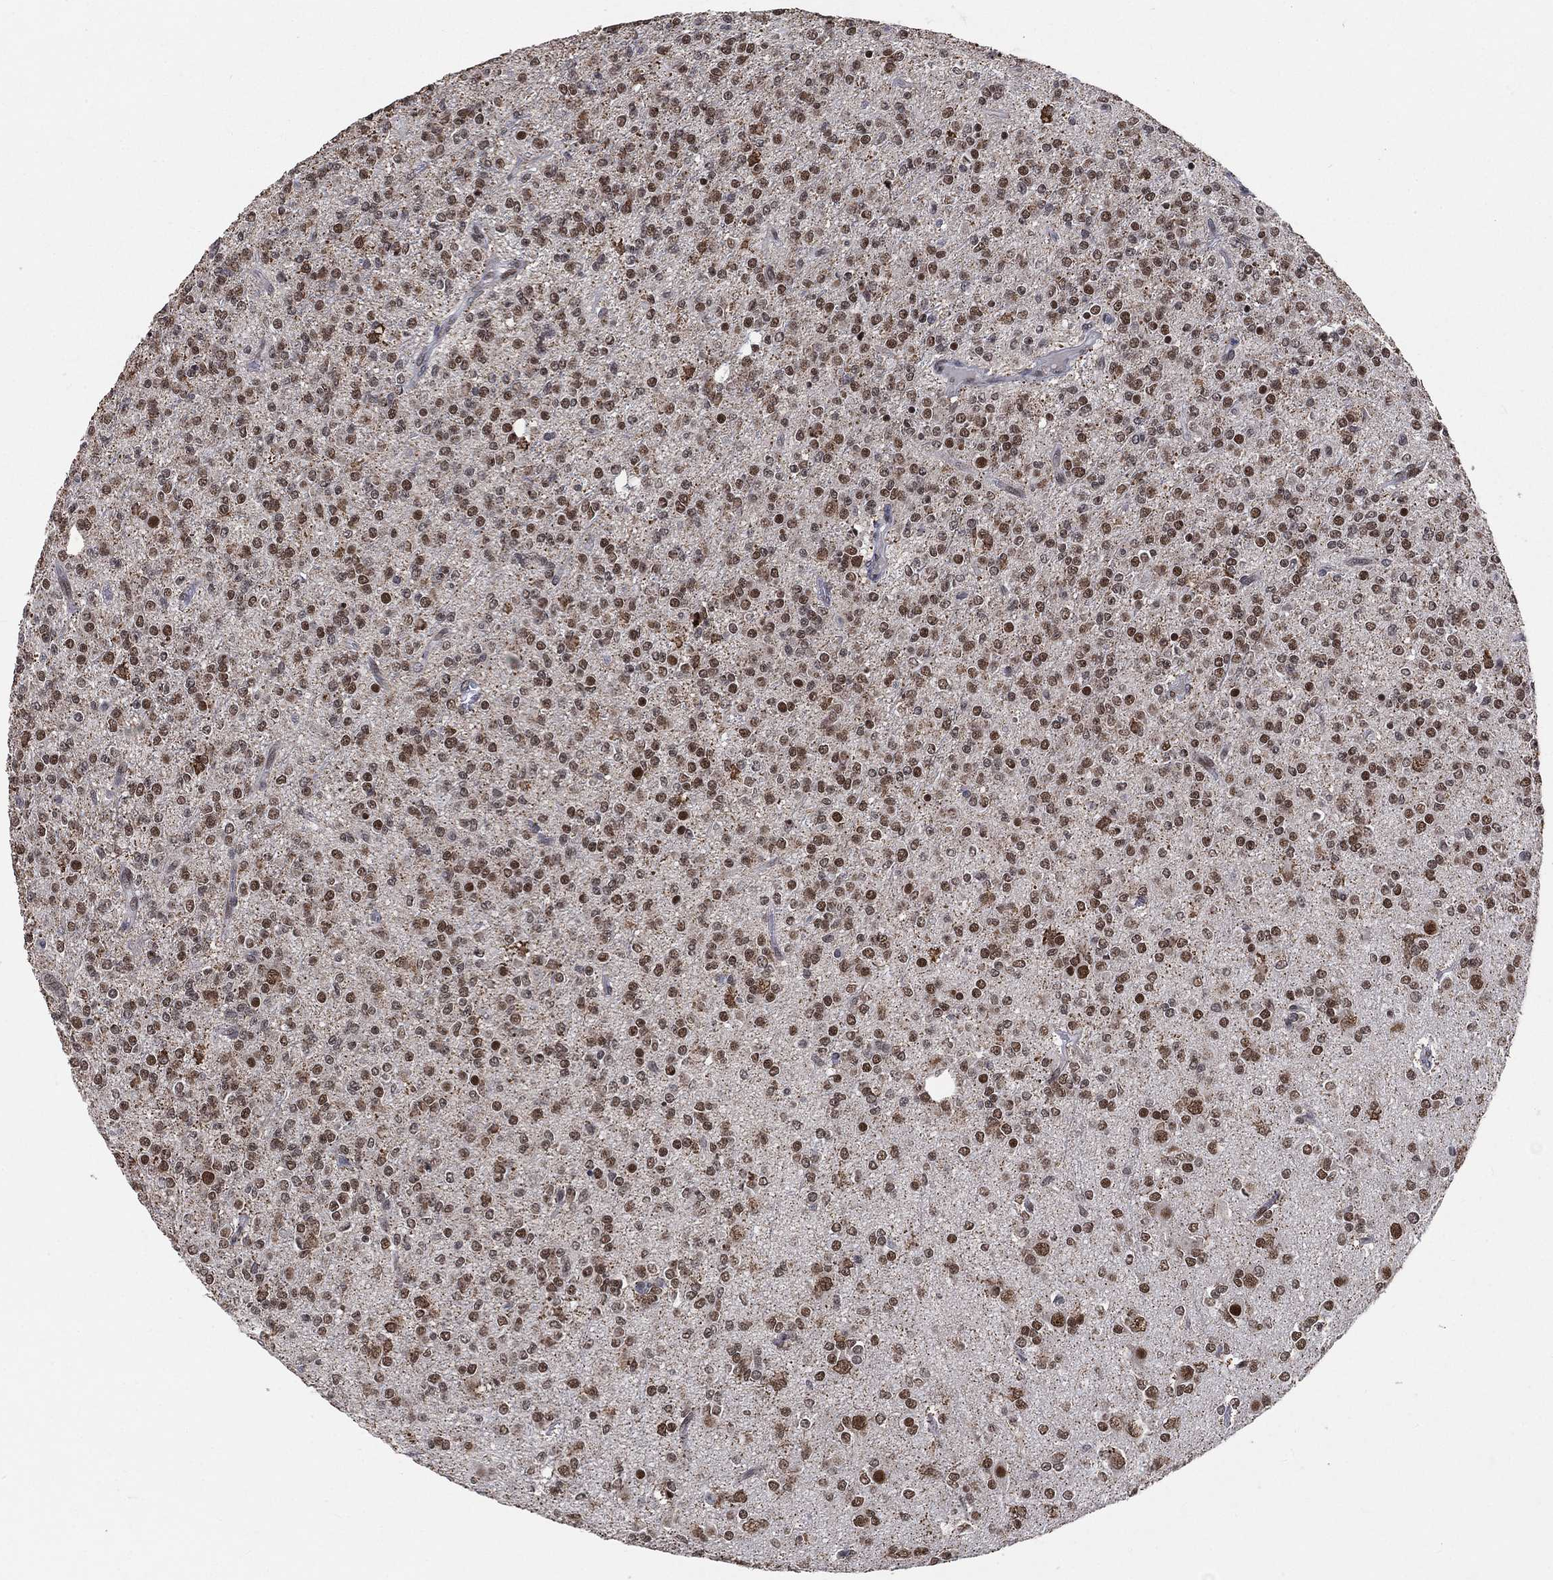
{"staining": {"intensity": "moderate", "quantity": ">75%", "location": "nuclear"}, "tissue": "glioma", "cell_type": "Tumor cells", "image_type": "cancer", "snomed": [{"axis": "morphology", "description": "Glioma, malignant, Low grade"}, {"axis": "topography", "description": "Brain"}], "caption": "Malignant glioma (low-grade) tissue shows moderate nuclear expression in approximately >75% of tumor cells The staining was performed using DAB, with brown indicating positive protein expression. Nuclei are stained blue with hematoxylin.", "gene": "YLPM1", "patient": {"sex": "male", "age": 27}}